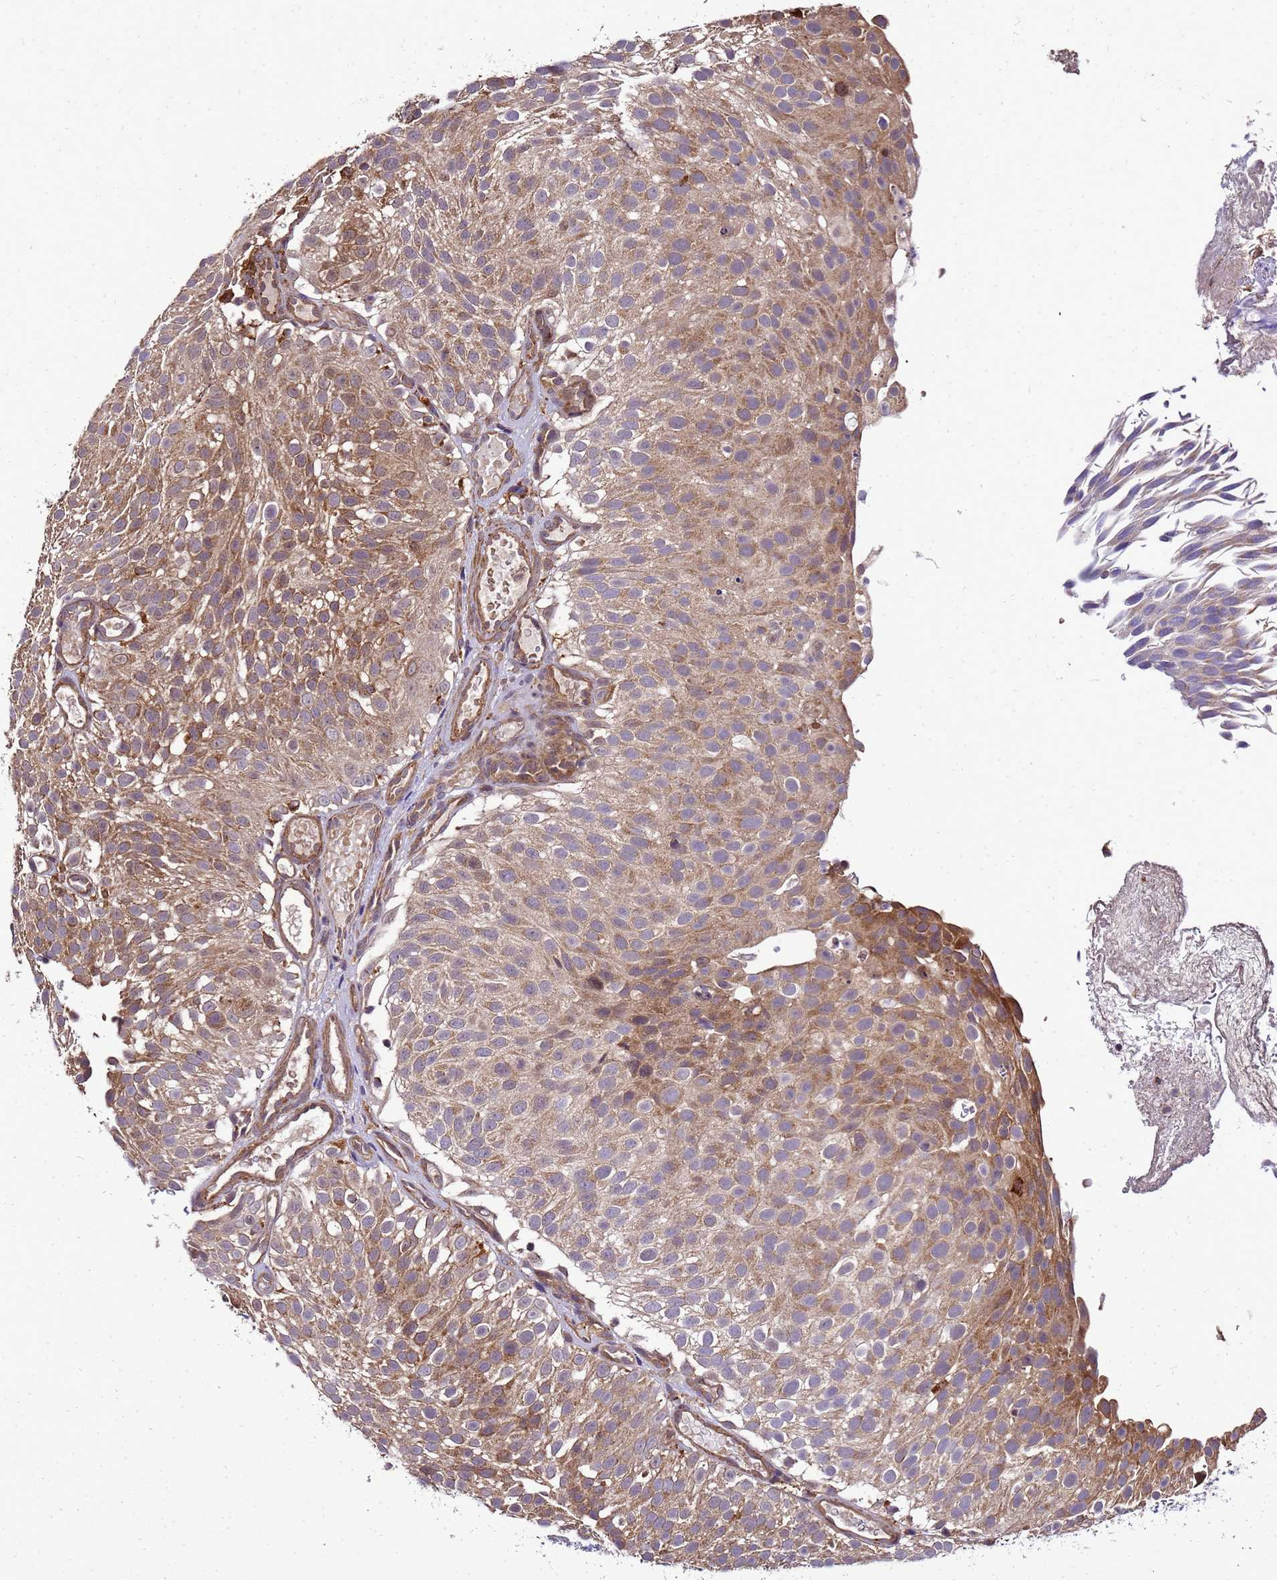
{"staining": {"intensity": "moderate", "quantity": ">75%", "location": "cytoplasmic/membranous"}, "tissue": "urothelial cancer", "cell_type": "Tumor cells", "image_type": "cancer", "snomed": [{"axis": "morphology", "description": "Urothelial carcinoma, Low grade"}, {"axis": "topography", "description": "Urinary bladder"}], "caption": "Protein staining by immunohistochemistry (IHC) shows moderate cytoplasmic/membranous positivity in approximately >75% of tumor cells in urothelial cancer.", "gene": "TRABD", "patient": {"sex": "male", "age": 78}}